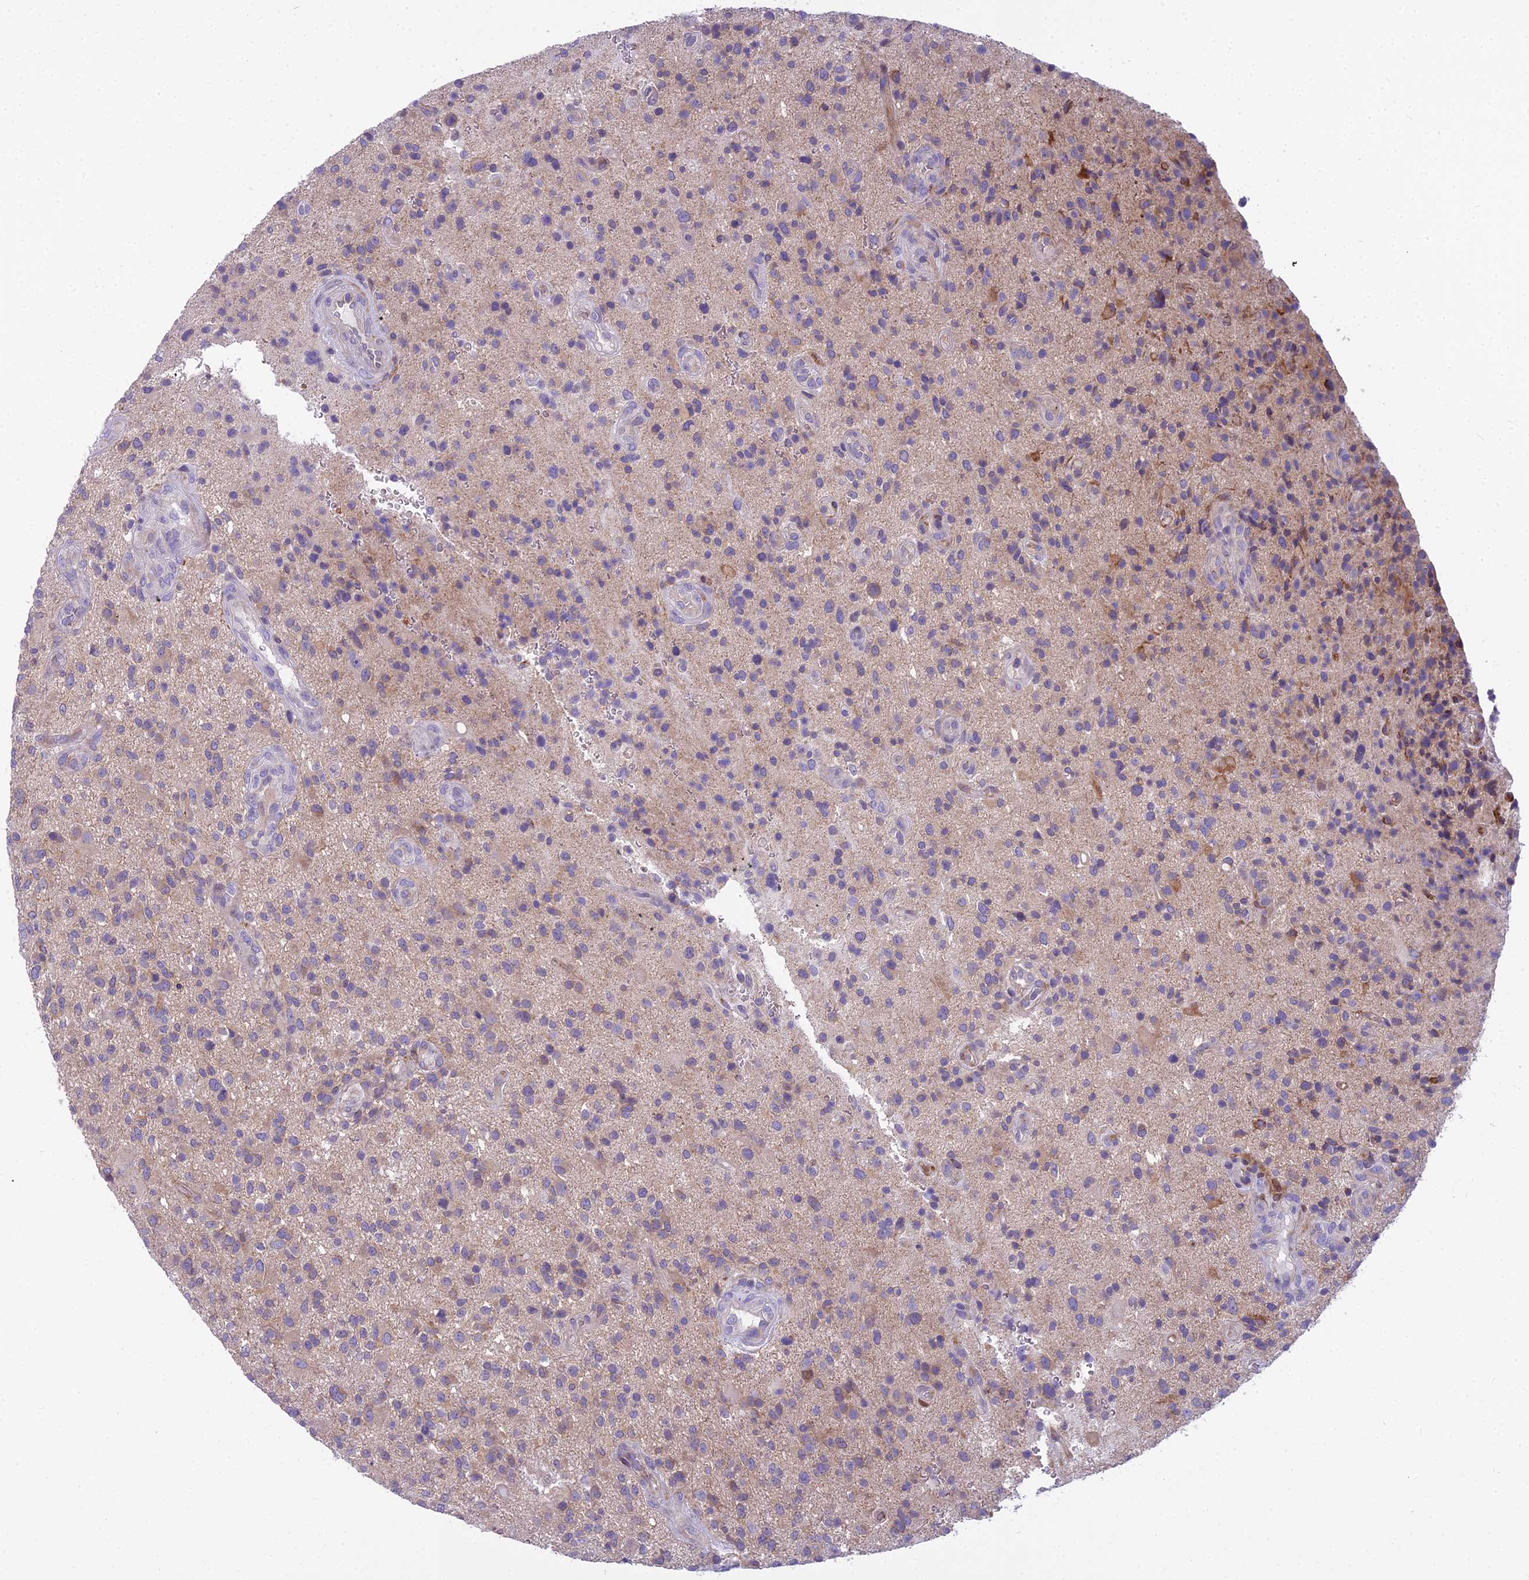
{"staining": {"intensity": "weak", "quantity": "25%-75%", "location": "cytoplasmic/membranous"}, "tissue": "glioma", "cell_type": "Tumor cells", "image_type": "cancer", "snomed": [{"axis": "morphology", "description": "Glioma, malignant, High grade"}, {"axis": "topography", "description": "Brain"}], "caption": "Glioma stained with a protein marker displays weak staining in tumor cells.", "gene": "PCDHB14", "patient": {"sex": "male", "age": 47}}